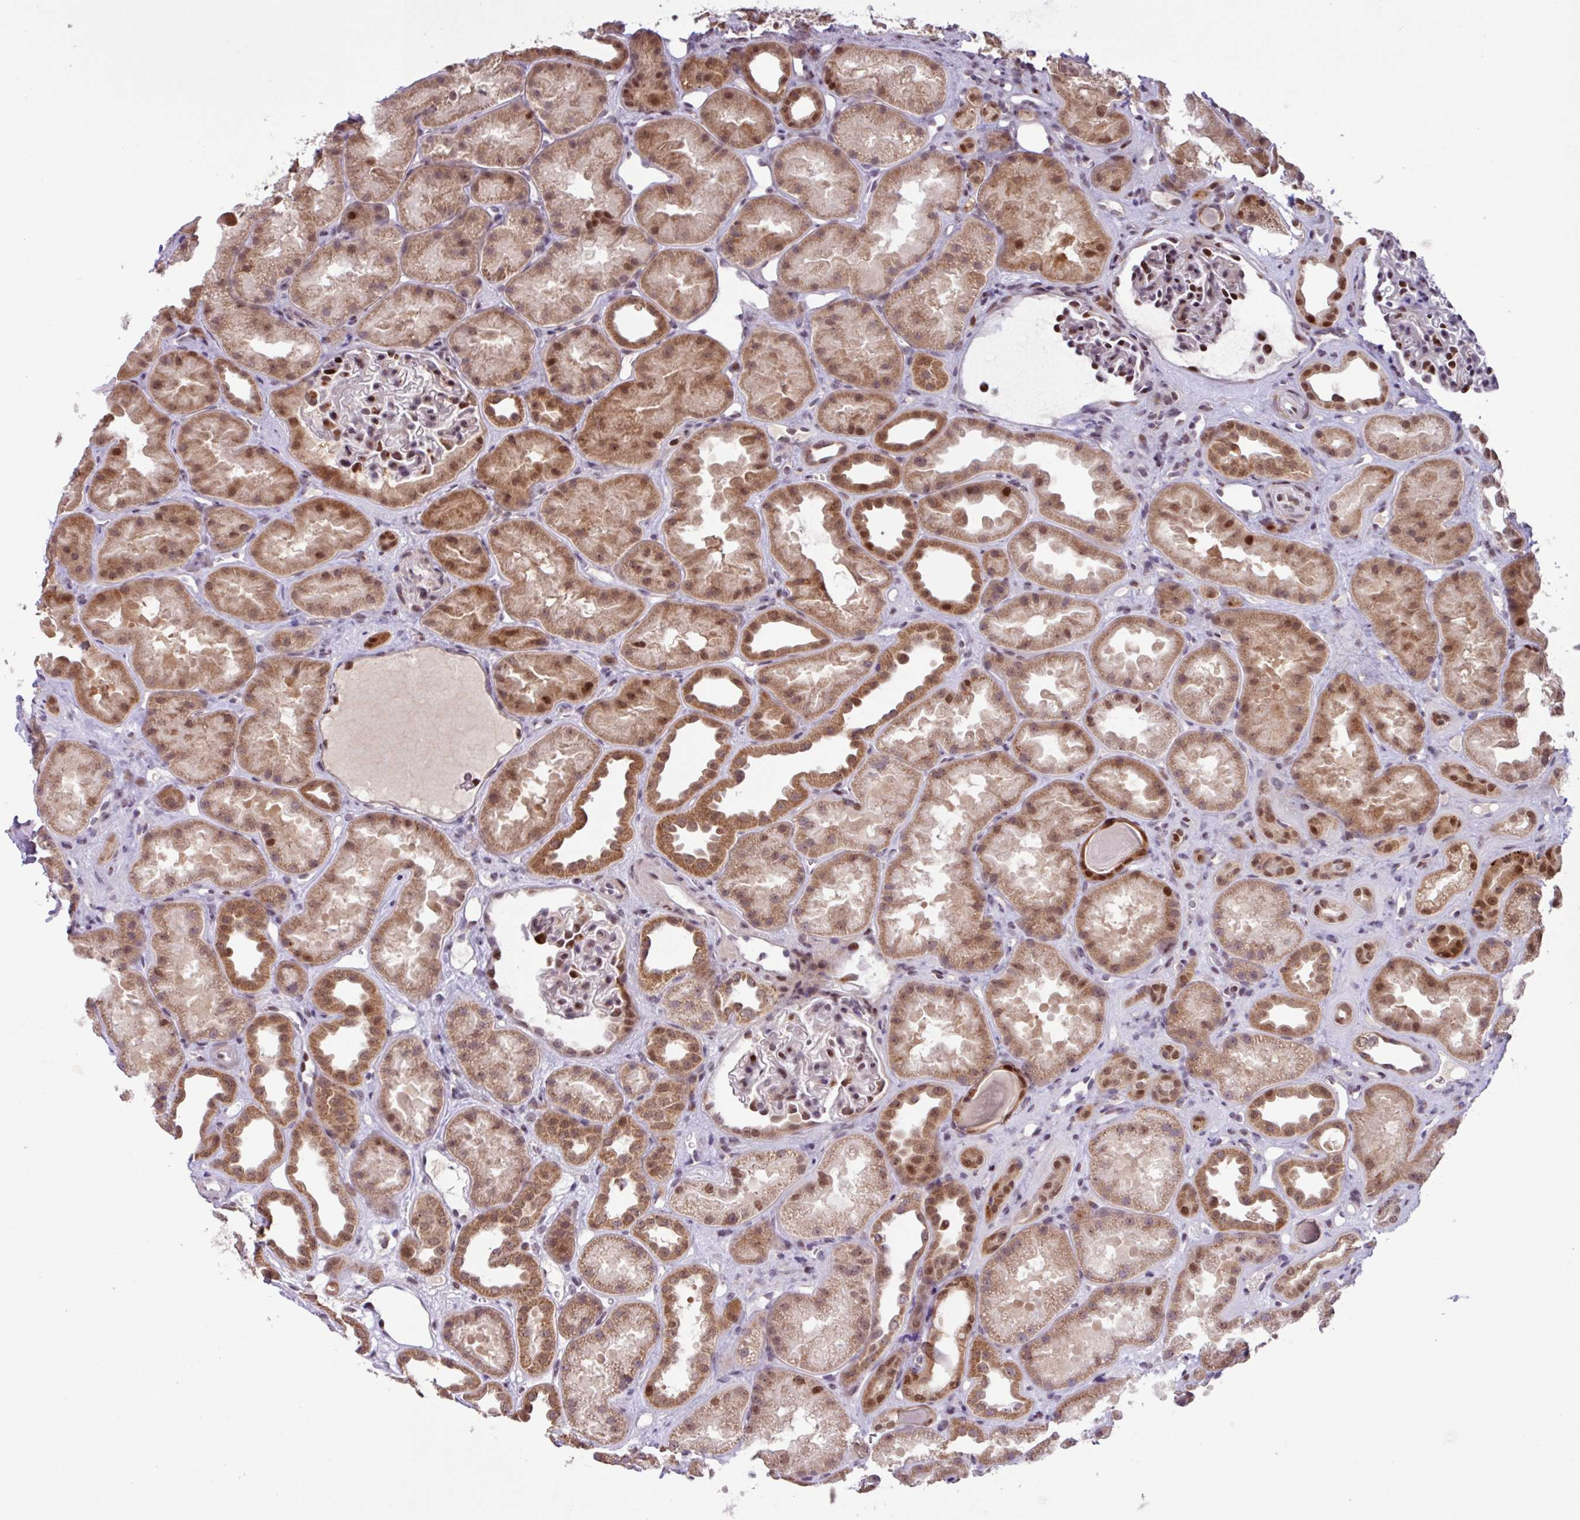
{"staining": {"intensity": "moderate", "quantity": "25%-75%", "location": "nuclear"}, "tissue": "kidney", "cell_type": "Cells in glomeruli", "image_type": "normal", "snomed": [{"axis": "morphology", "description": "Normal tissue, NOS"}, {"axis": "topography", "description": "Kidney"}], "caption": "A medium amount of moderate nuclear expression is identified in approximately 25%-75% of cells in glomeruli in benign kidney. (Brightfield microscopy of DAB IHC at high magnification).", "gene": "BRD3", "patient": {"sex": "male", "age": 61}}